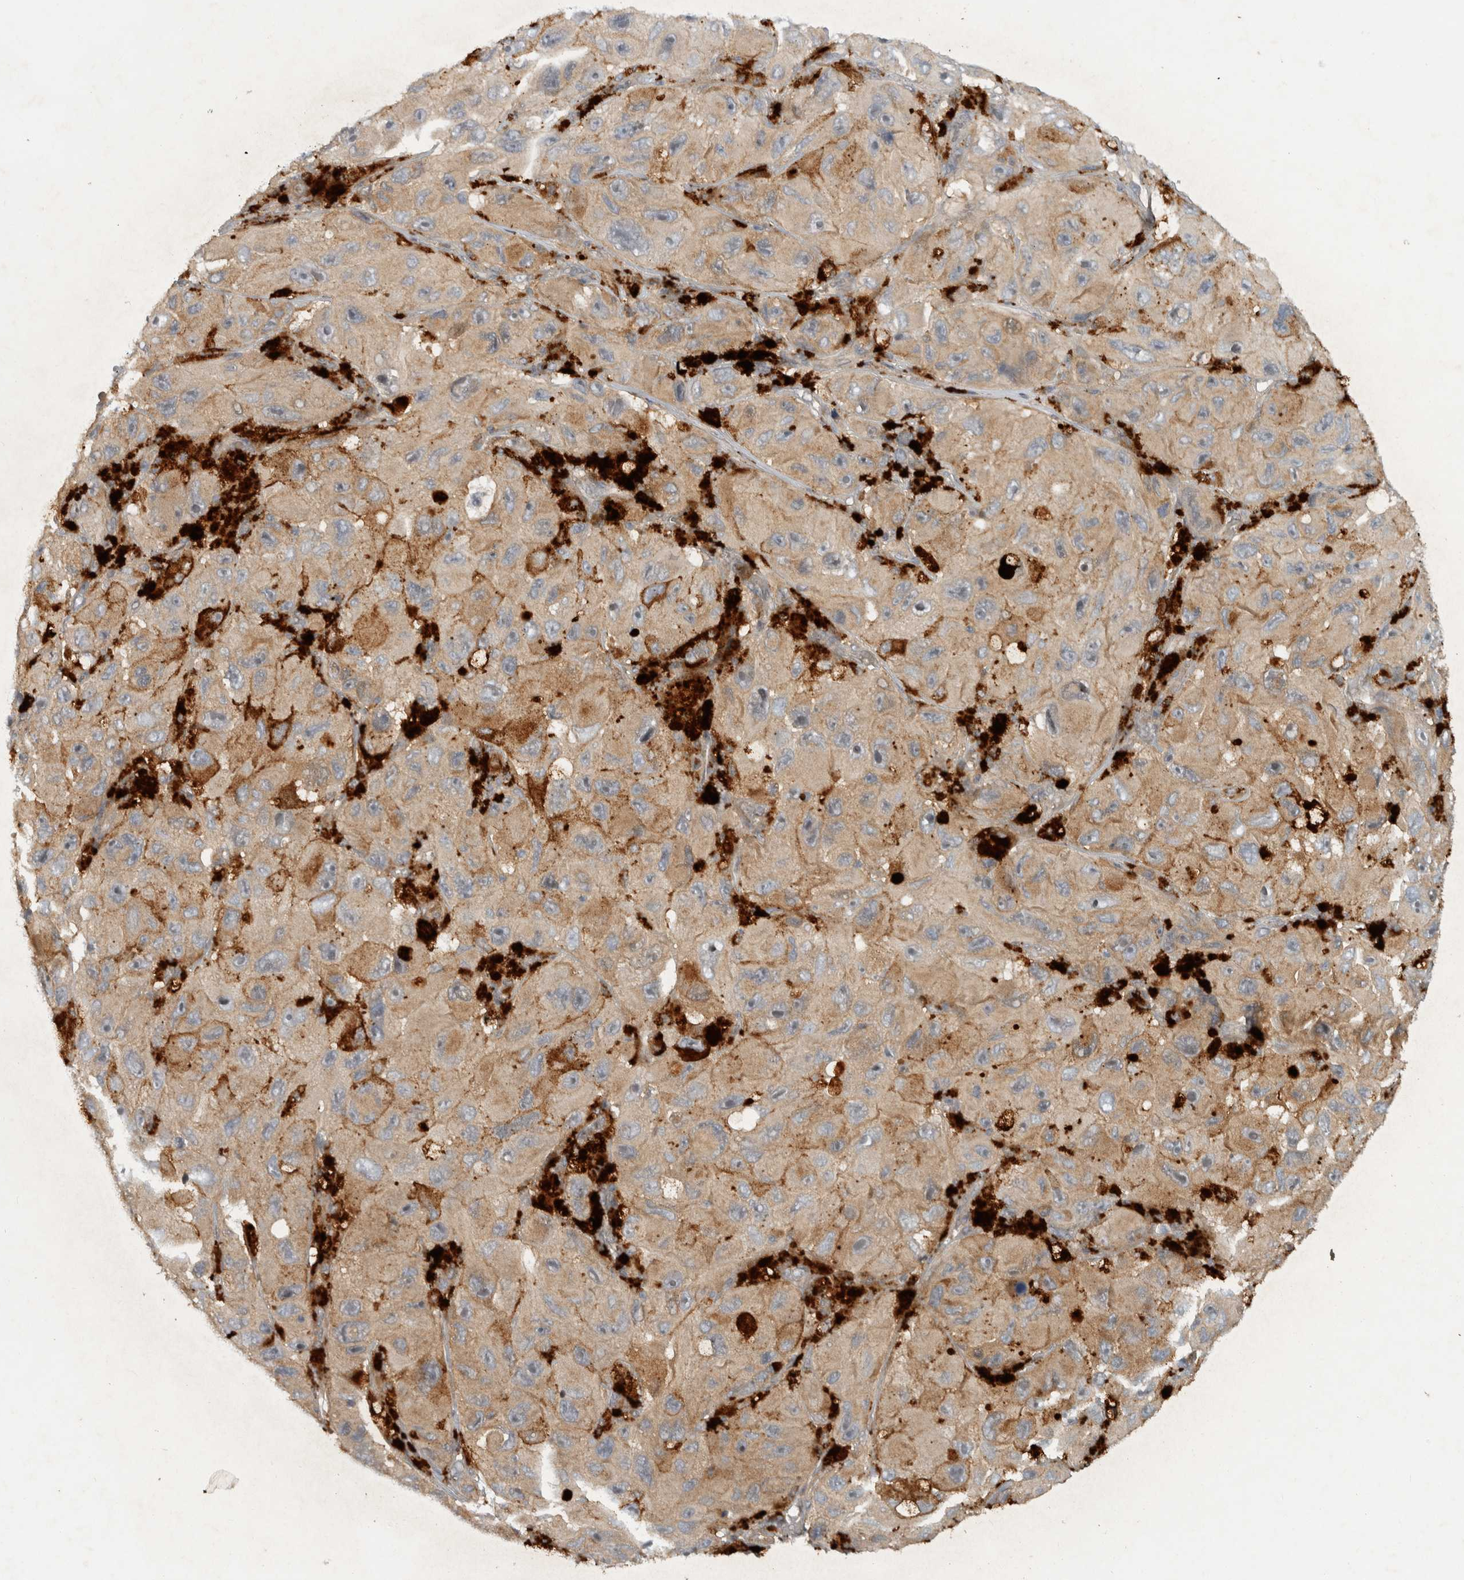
{"staining": {"intensity": "weak", "quantity": ">75%", "location": "cytoplasmic/membranous"}, "tissue": "melanoma", "cell_type": "Tumor cells", "image_type": "cancer", "snomed": [{"axis": "morphology", "description": "Malignant melanoma, NOS"}, {"axis": "topography", "description": "Skin"}], "caption": "Malignant melanoma tissue demonstrates weak cytoplasmic/membranous positivity in about >75% of tumor cells, visualized by immunohistochemistry.", "gene": "VEPH1", "patient": {"sex": "female", "age": 73}}